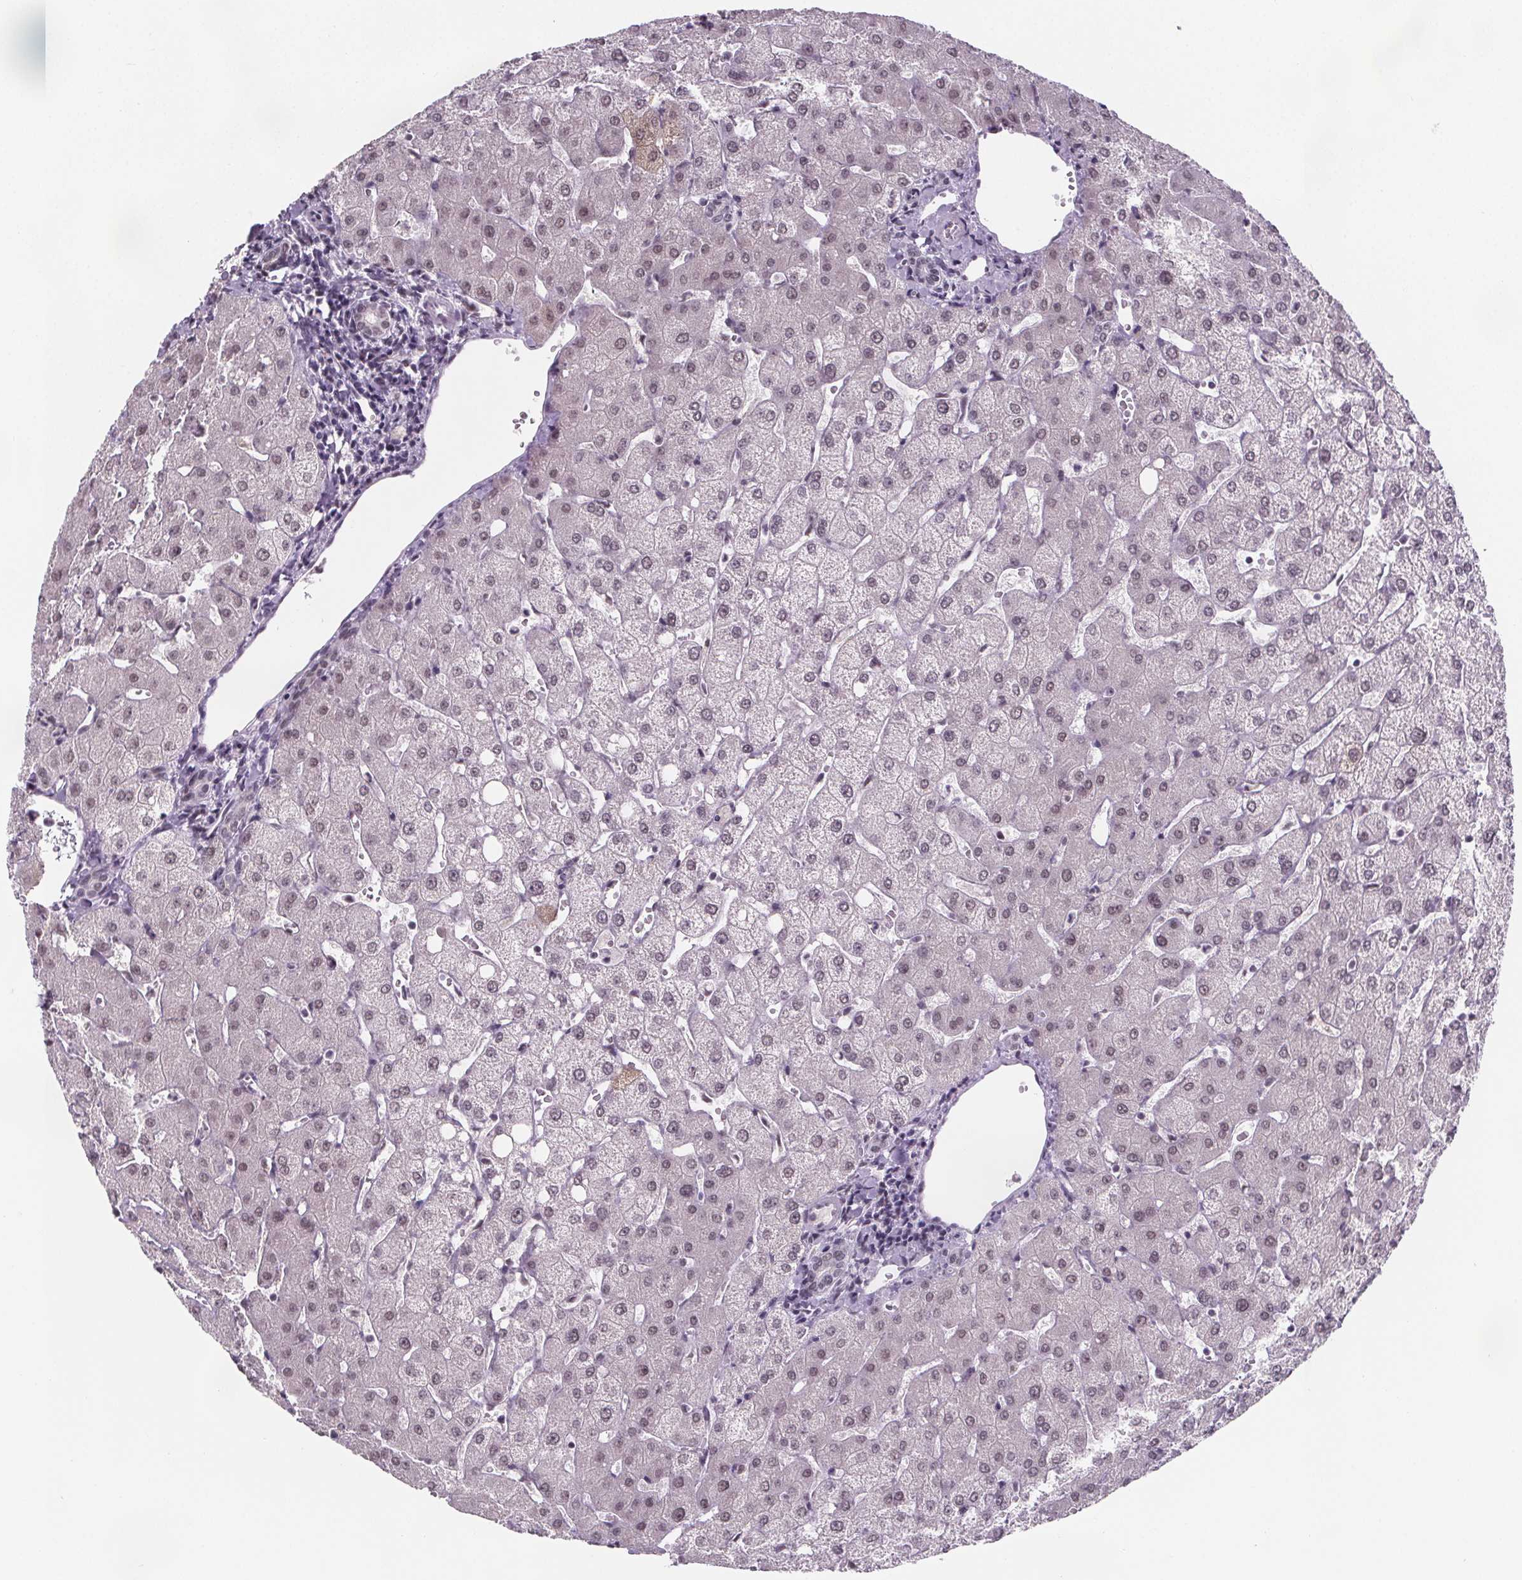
{"staining": {"intensity": "weak", "quantity": "<25%", "location": "nuclear"}, "tissue": "liver", "cell_type": "Cholangiocytes", "image_type": "normal", "snomed": [{"axis": "morphology", "description": "Normal tissue, NOS"}, {"axis": "topography", "description": "Liver"}], "caption": "Cholangiocytes are negative for brown protein staining in unremarkable liver. (Brightfield microscopy of DAB (3,3'-diaminobenzidine) IHC at high magnification).", "gene": "ZNF572", "patient": {"sex": "female", "age": 54}}